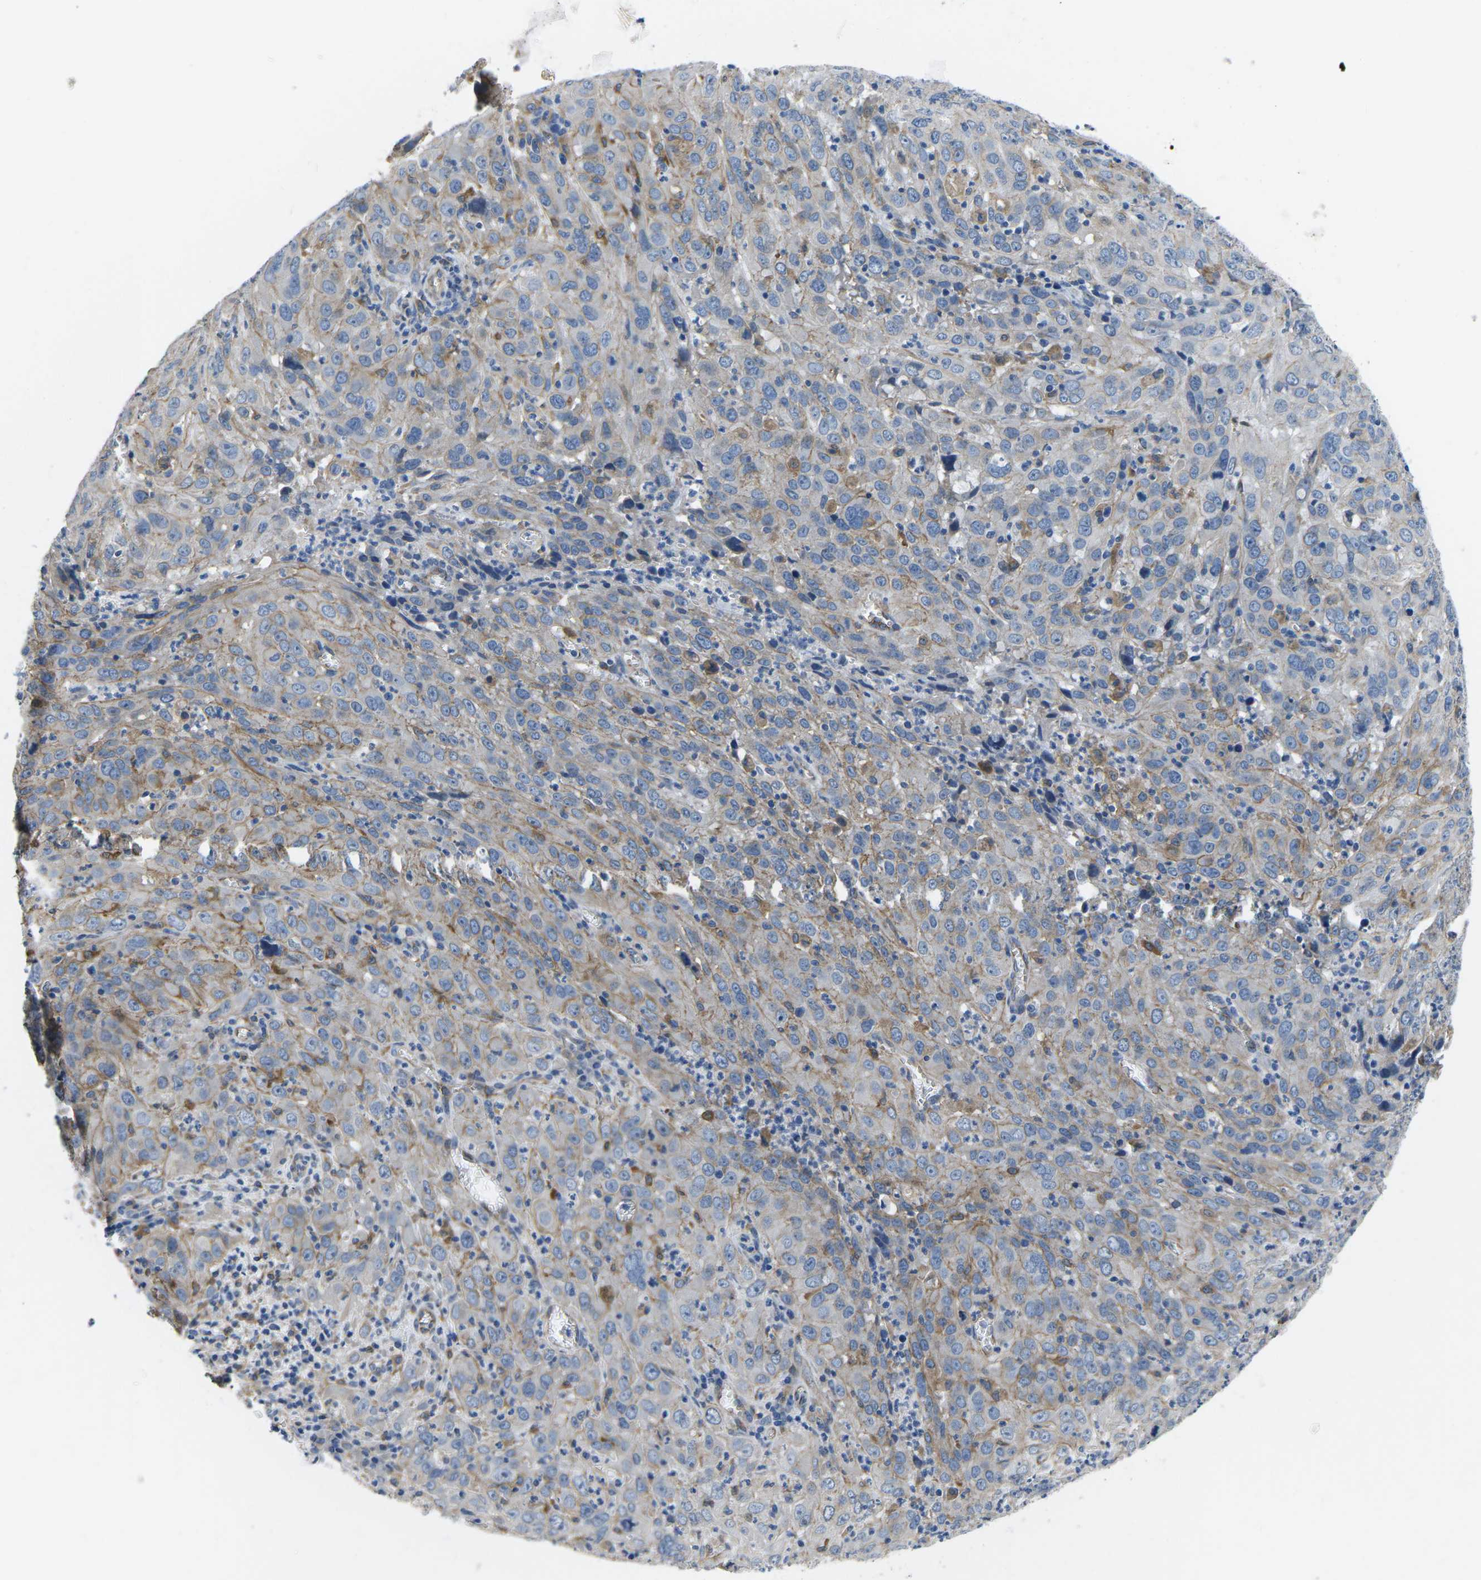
{"staining": {"intensity": "moderate", "quantity": "<25%", "location": "cytoplasmic/membranous"}, "tissue": "cervical cancer", "cell_type": "Tumor cells", "image_type": "cancer", "snomed": [{"axis": "morphology", "description": "Squamous cell carcinoma, NOS"}, {"axis": "topography", "description": "Cervix"}], "caption": "An immunohistochemistry (IHC) photomicrograph of neoplastic tissue is shown. Protein staining in brown highlights moderate cytoplasmic/membranous positivity in cervical cancer within tumor cells. Immunohistochemistry (ihc) stains the protein in brown and the nuclei are stained blue.", "gene": "CTNND1", "patient": {"sex": "female", "age": 32}}